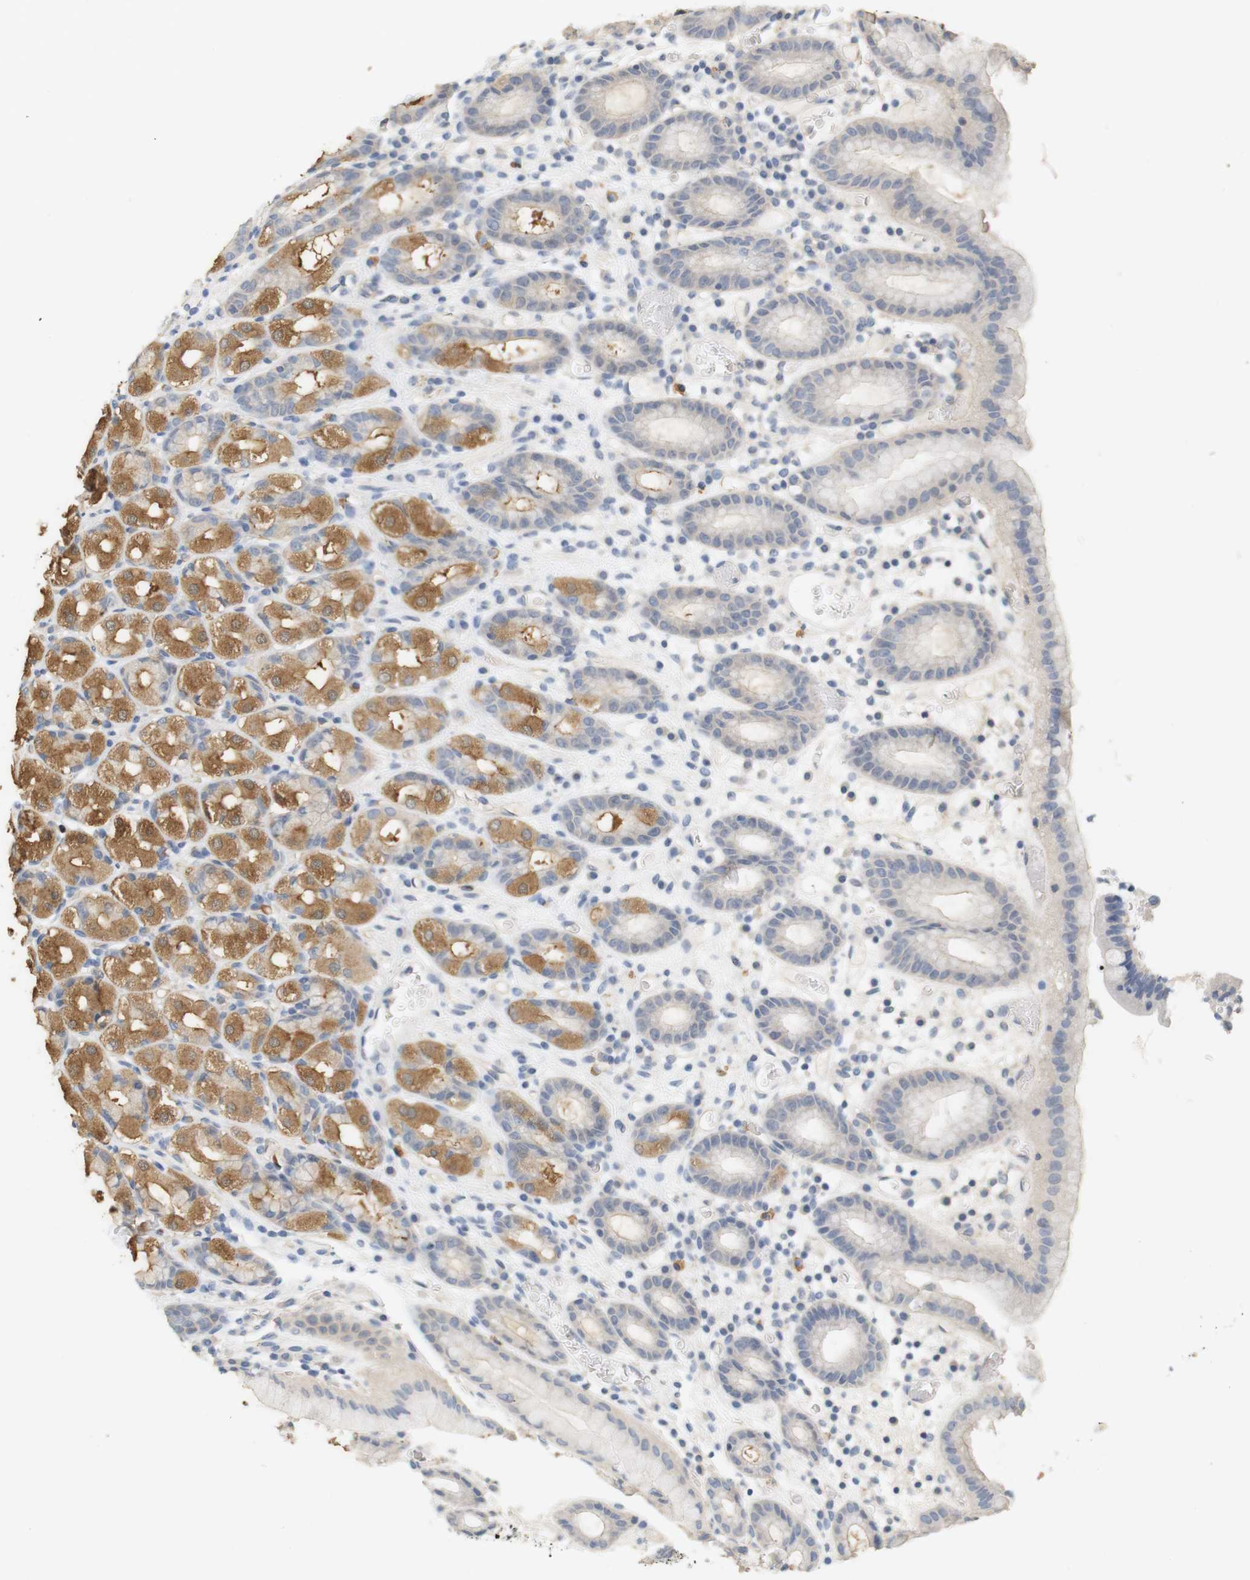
{"staining": {"intensity": "moderate", "quantity": "25%-75%", "location": "cytoplasmic/membranous"}, "tissue": "stomach", "cell_type": "Glandular cells", "image_type": "normal", "snomed": [{"axis": "morphology", "description": "Normal tissue, NOS"}, {"axis": "topography", "description": "Stomach, upper"}], "caption": "A brown stain shows moderate cytoplasmic/membranous staining of a protein in glandular cells of benign stomach.", "gene": "OSR1", "patient": {"sex": "male", "age": 68}}